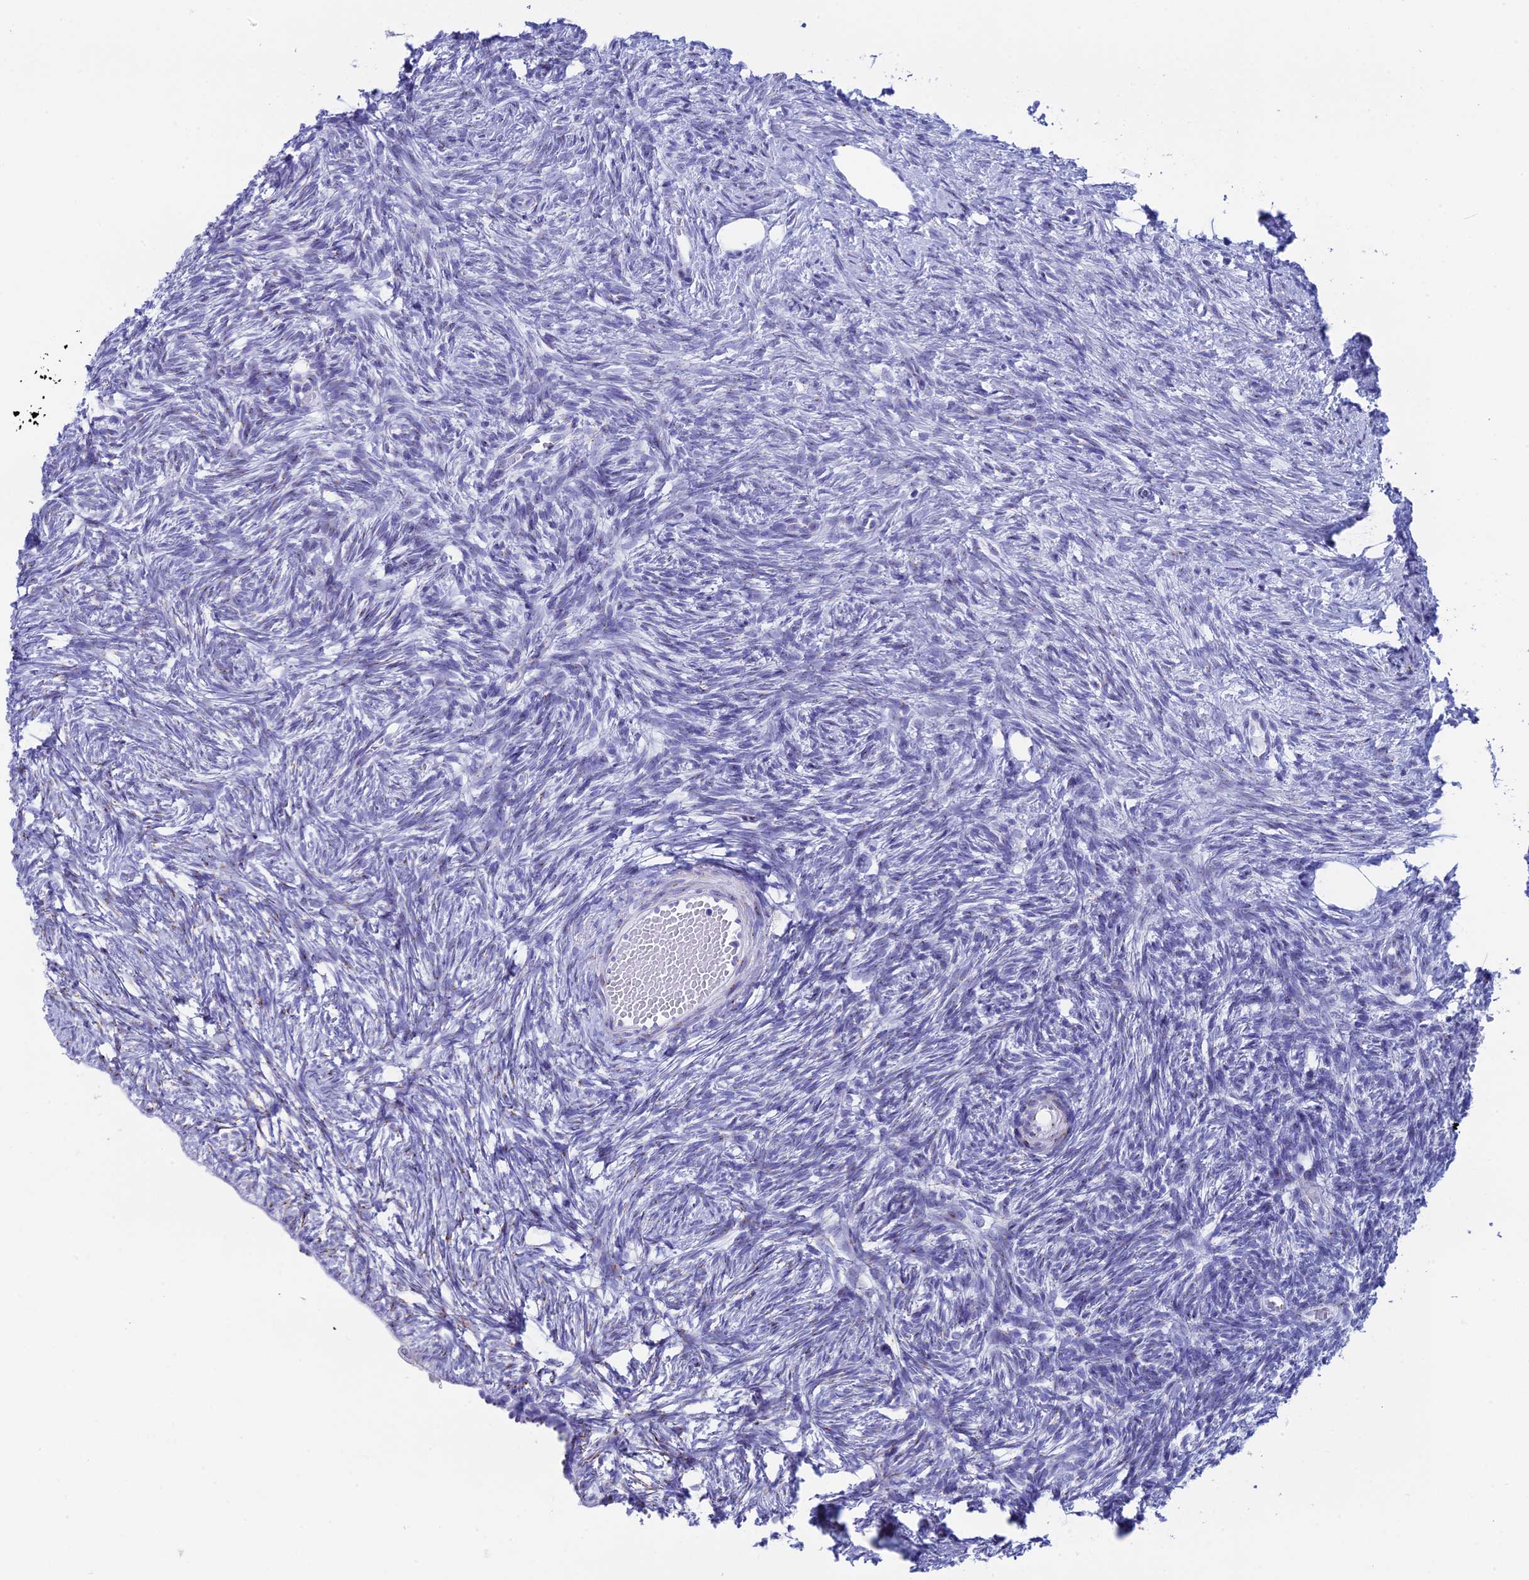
{"staining": {"intensity": "negative", "quantity": "none", "location": "none"}, "tissue": "ovary", "cell_type": "Ovarian stroma cells", "image_type": "normal", "snomed": [{"axis": "morphology", "description": "Normal tissue, NOS"}, {"axis": "topography", "description": "Ovary"}], "caption": "Immunohistochemistry (IHC) micrograph of benign human ovary stained for a protein (brown), which reveals no positivity in ovarian stroma cells.", "gene": "ERICH4", "patient": {"sex": "female", "age": 51}}